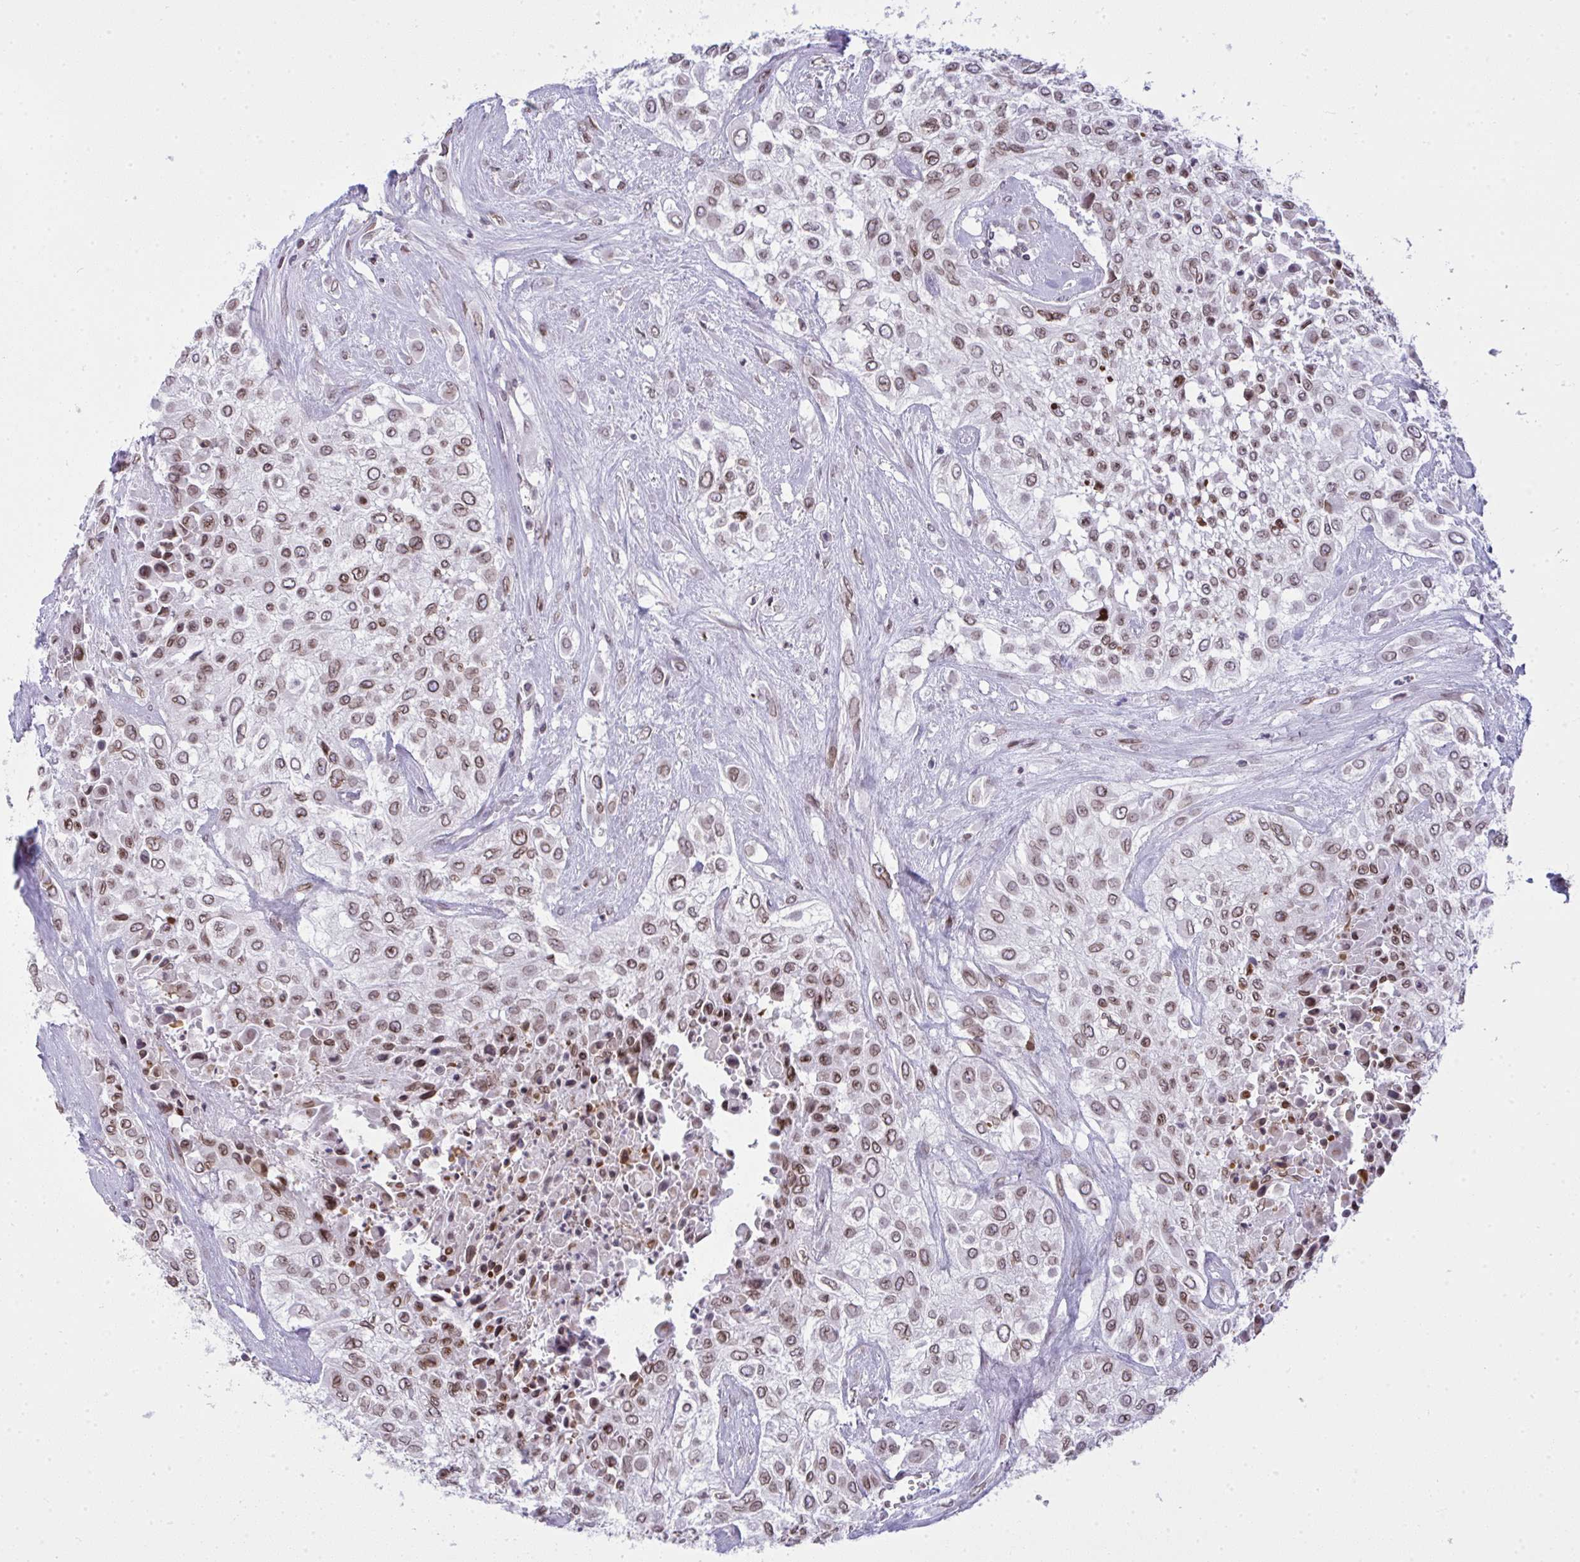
{"staining": {"intensity": "moderate", "quantity": ">75%", "location": "cytoplasmic/membranous,nuclear"}, "tissue": "urothelial cancer", "cell_type": "Tumor cells", "image_type": "cancer", "snomed": [{"axis": "morphology", "description": "Urothelial carcinoma, High grade"}, {"axis": "topography", "description": "Urinary bladder"}], "caption": "Protein staining of high-grade urothelial carcinoma tissue reveals moderate cytoplasmic/membranous and nuclear expression in about >75% of tumor cells.", "gene": "LMNB2", "patient": {"sex": "male", "age": 57}}